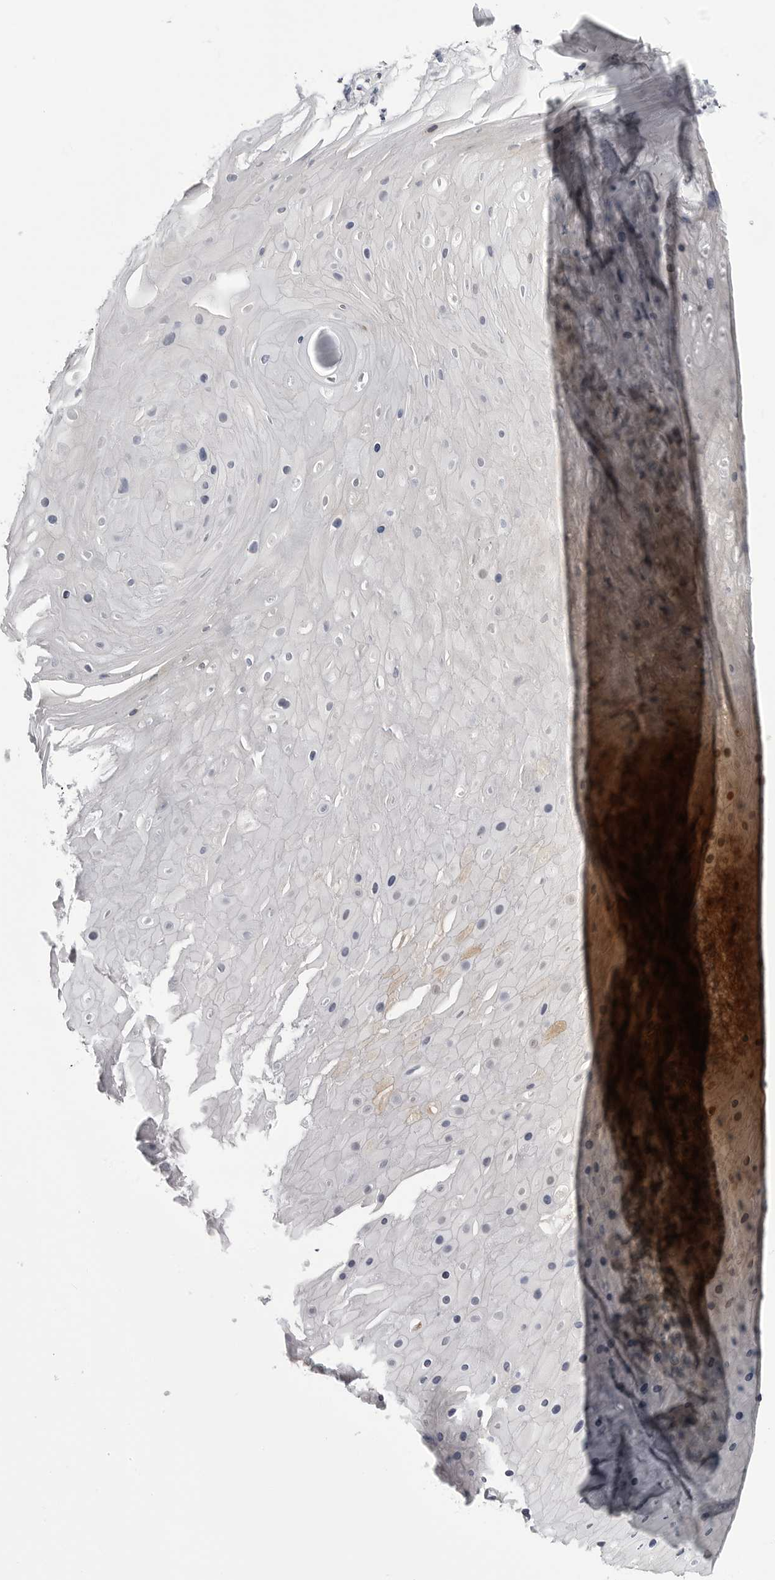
{"staining": {"intensity": "weak", "quantity": "<25%", "location": "cytoplasmic/membranous"}, "tissue": "skin cancer", "cell_type": "Tumor cells", "image_type": "cancer", "snomed": [{"axis": "morphology", "description": "Squamous cell carcinoma, NOS"}, {"axis": "topography", "description": "Skin"}], "caption": "IHC histopathology image of human skin cancer stained for a protein (brown), which demonstrates no expression in tumor cells. (DAB immunohistochemistry, high magnification).", "gene": "FH", "patient": {"sex": "female", "age": 88}}